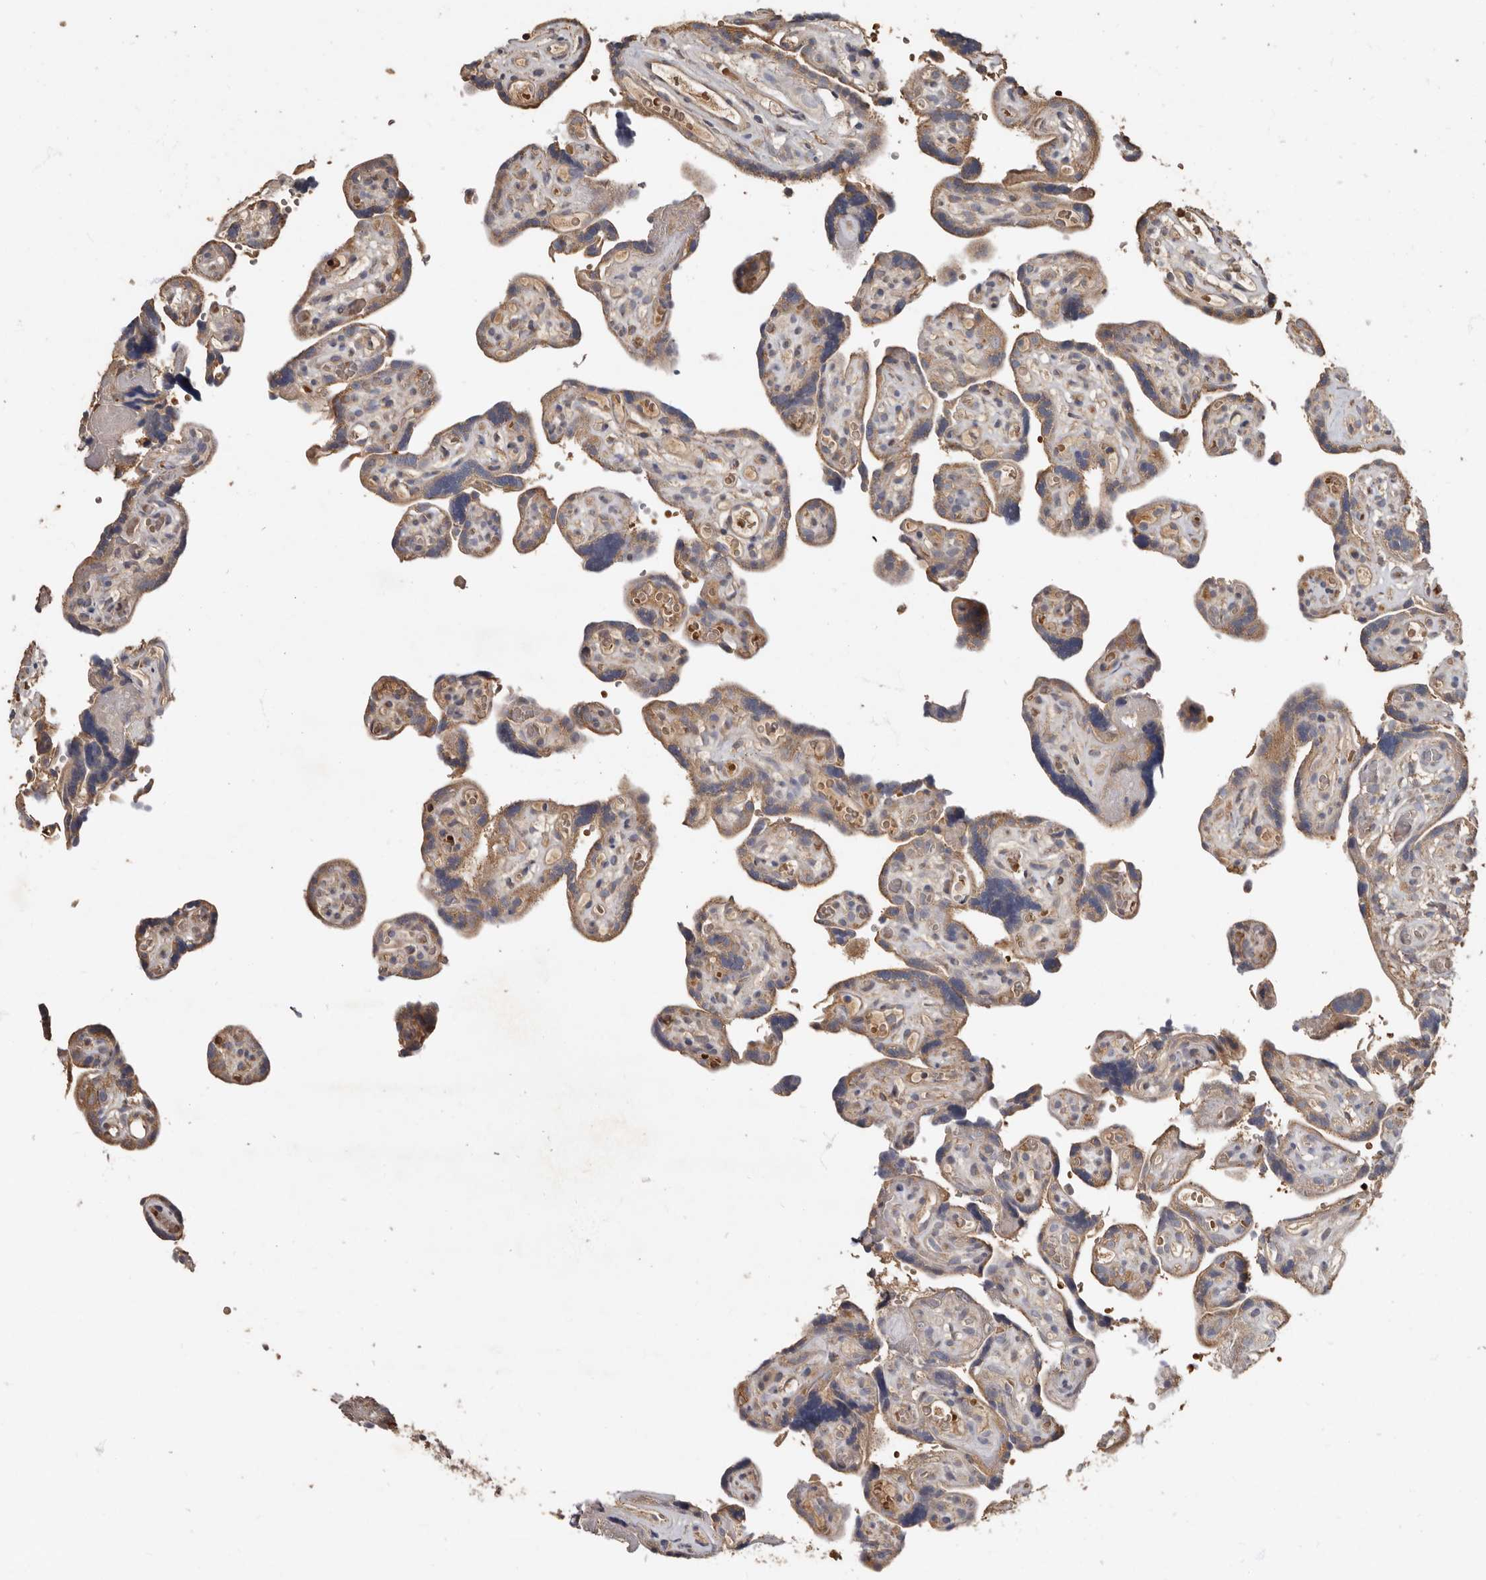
{"staining": {"intensity": "moderate", "quantity": "25%-75%", "location": "cytoplasmic/membranous"}, "tissue": "placenta", "cell_type": "Decidual cells", "image_type": "normal", "snomed": [{"axis": "morphology", "description": "Normal tissue, NOS"}, {"axis": "topography", "description": "Placenta"}], "caption": "Placenta stained with immunohistochemistry (IHC) shows moderate cytoplasmic/membranous expression in about 25%-75% of decidual cells. The staining was performed using DAB (3,3'-diaminobenzidine) to visualize the protein expression in brown, while the nuclei were stained in blue with hematoxylin (Magnification: 20x).", "gene": "KIF26B", "patient": {"sex": "female", "age": 30}}